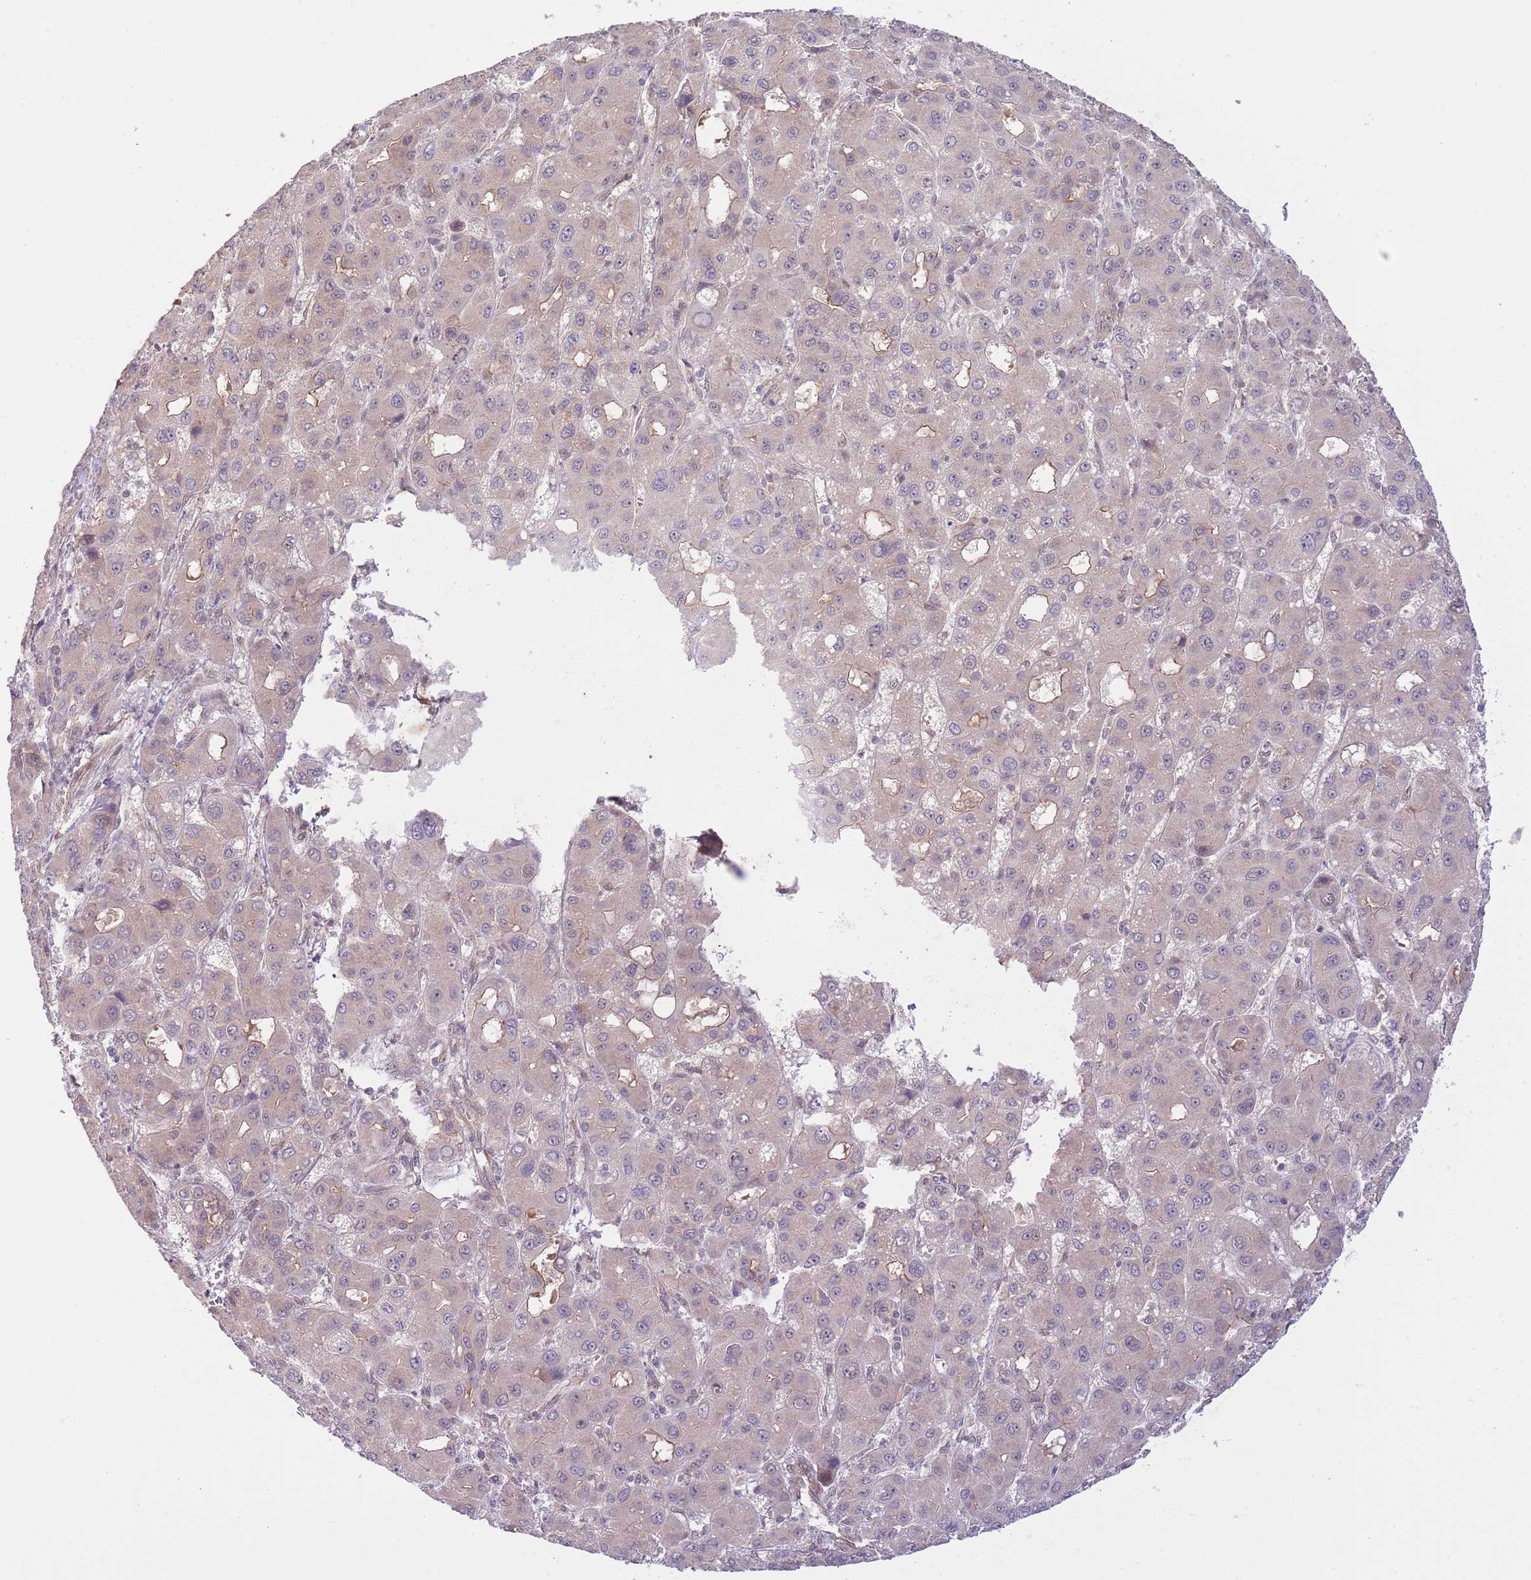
{"staining": {"intensity": "negative", "quantity": "none", "location": "none"}, "tissue": "liver cancer", "cell_type": "Tumor cells", "image_type": "cancer", "snomed": [{"axis": "morphology", "description": "Carcinoma, Hepatocellular, NOS"}, {"axis": "topography", "description": "Liver"}], "caption": "The immunohistochemistry (IHC) photomicrograph has no significant staining in tumor cells of hepatocellular carcinoma (liver) tissue. (Immunohistochemistry, brightfield microscopy, high magnification).", "gene": "PRR16", "patient": {"sex": "male", "age": 55}}